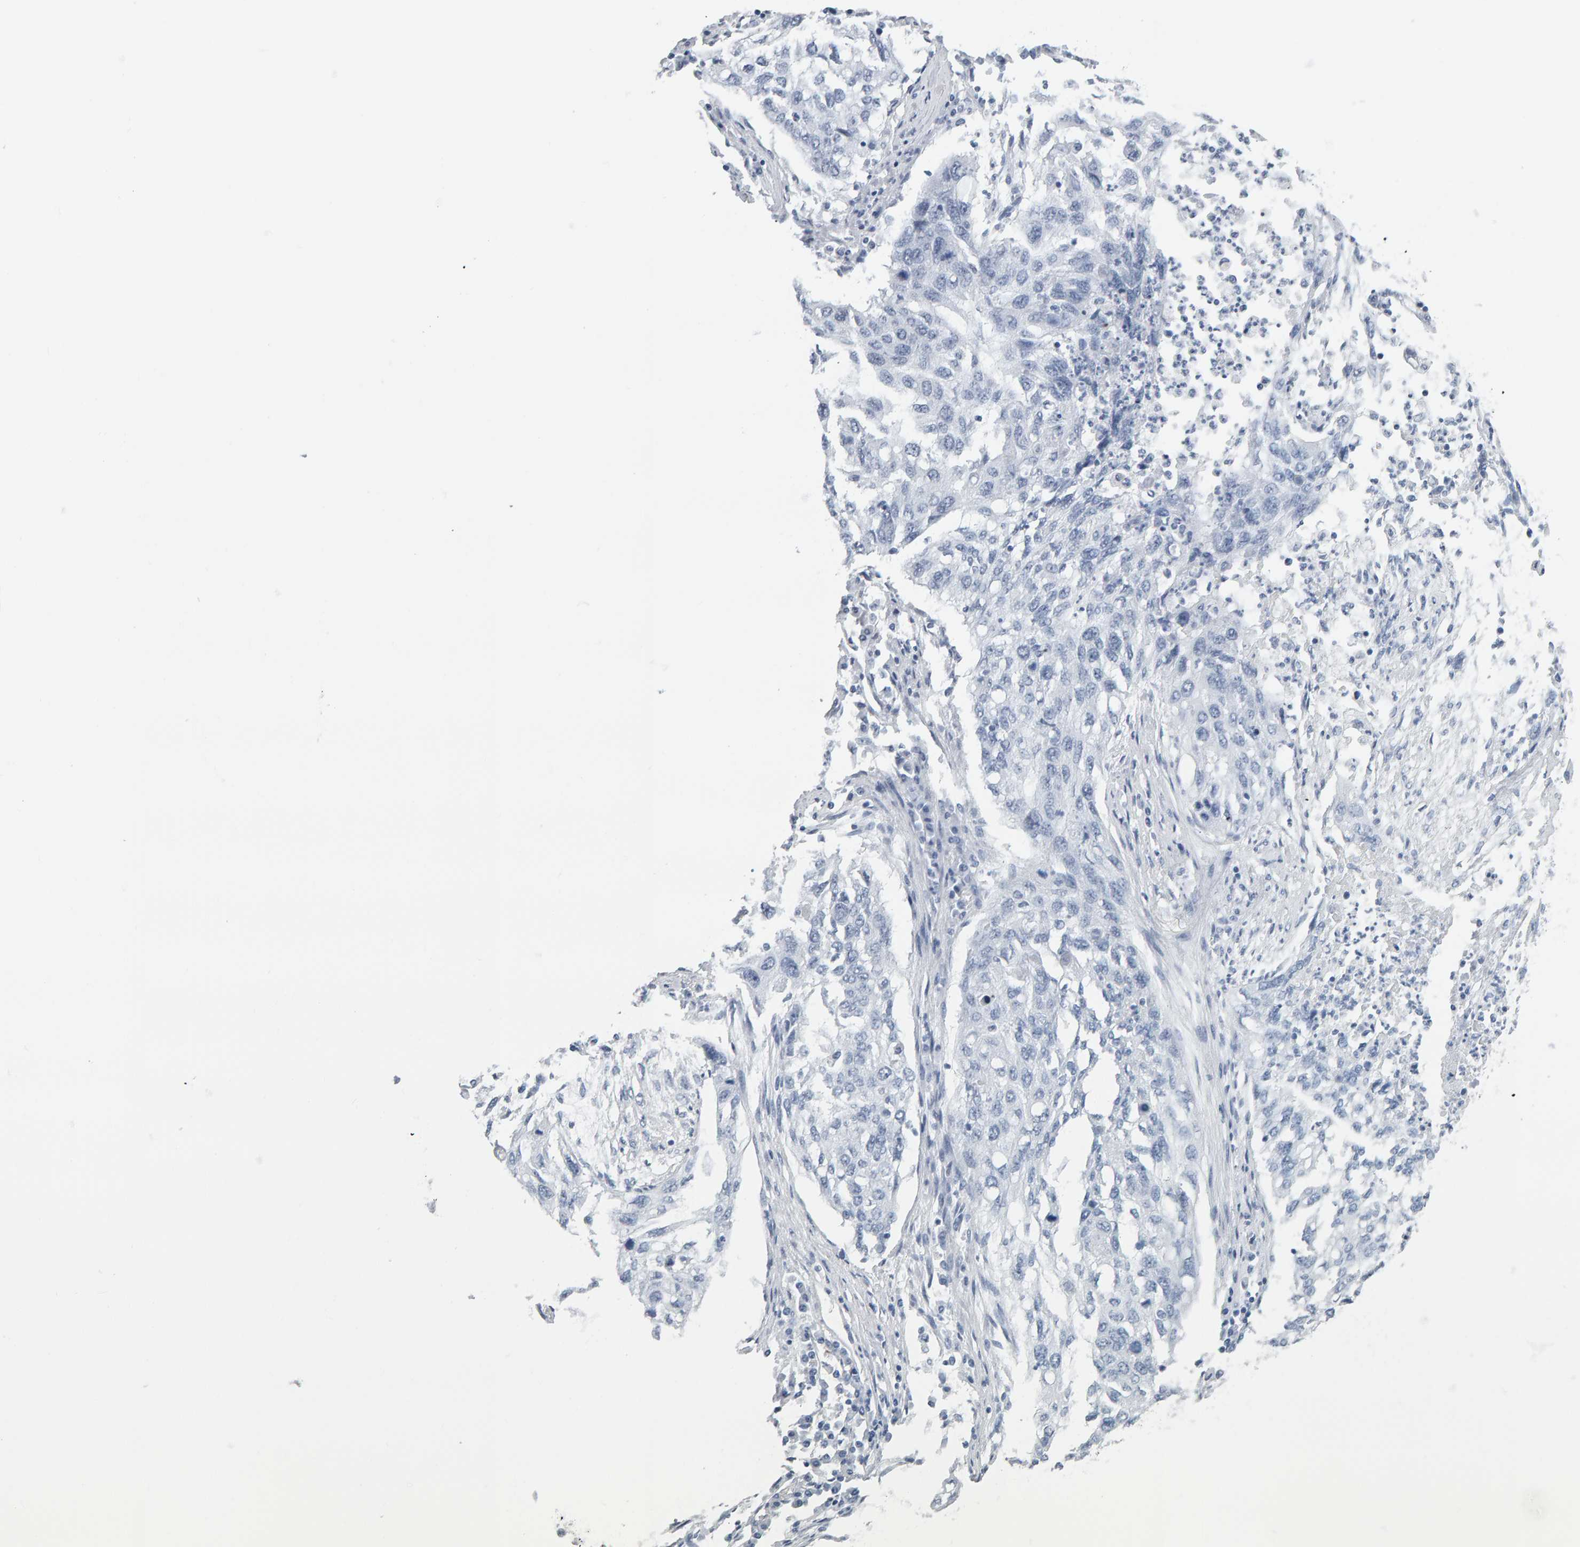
{"staining": {"intensity": "negative", "quantity": "none", "location": "none"}, "tissue": "lung cancer", "cell_type": "Tumor cells", "image_type": "cancer", "snomed": [{"axis": "morphology", "description": "Squamous cell carcinoma, NOS"}, {"axis": "topography", "description": "Lung"}], "caption": "DAB (3,3'-diaminobenzidine) immunohistochemical staining of human lung cancer (squamous cell carcinoma) displays no significant positivity in tumor cells.", "gene": "SPACA3", "patient": {"sex": "female", "age": 63}}